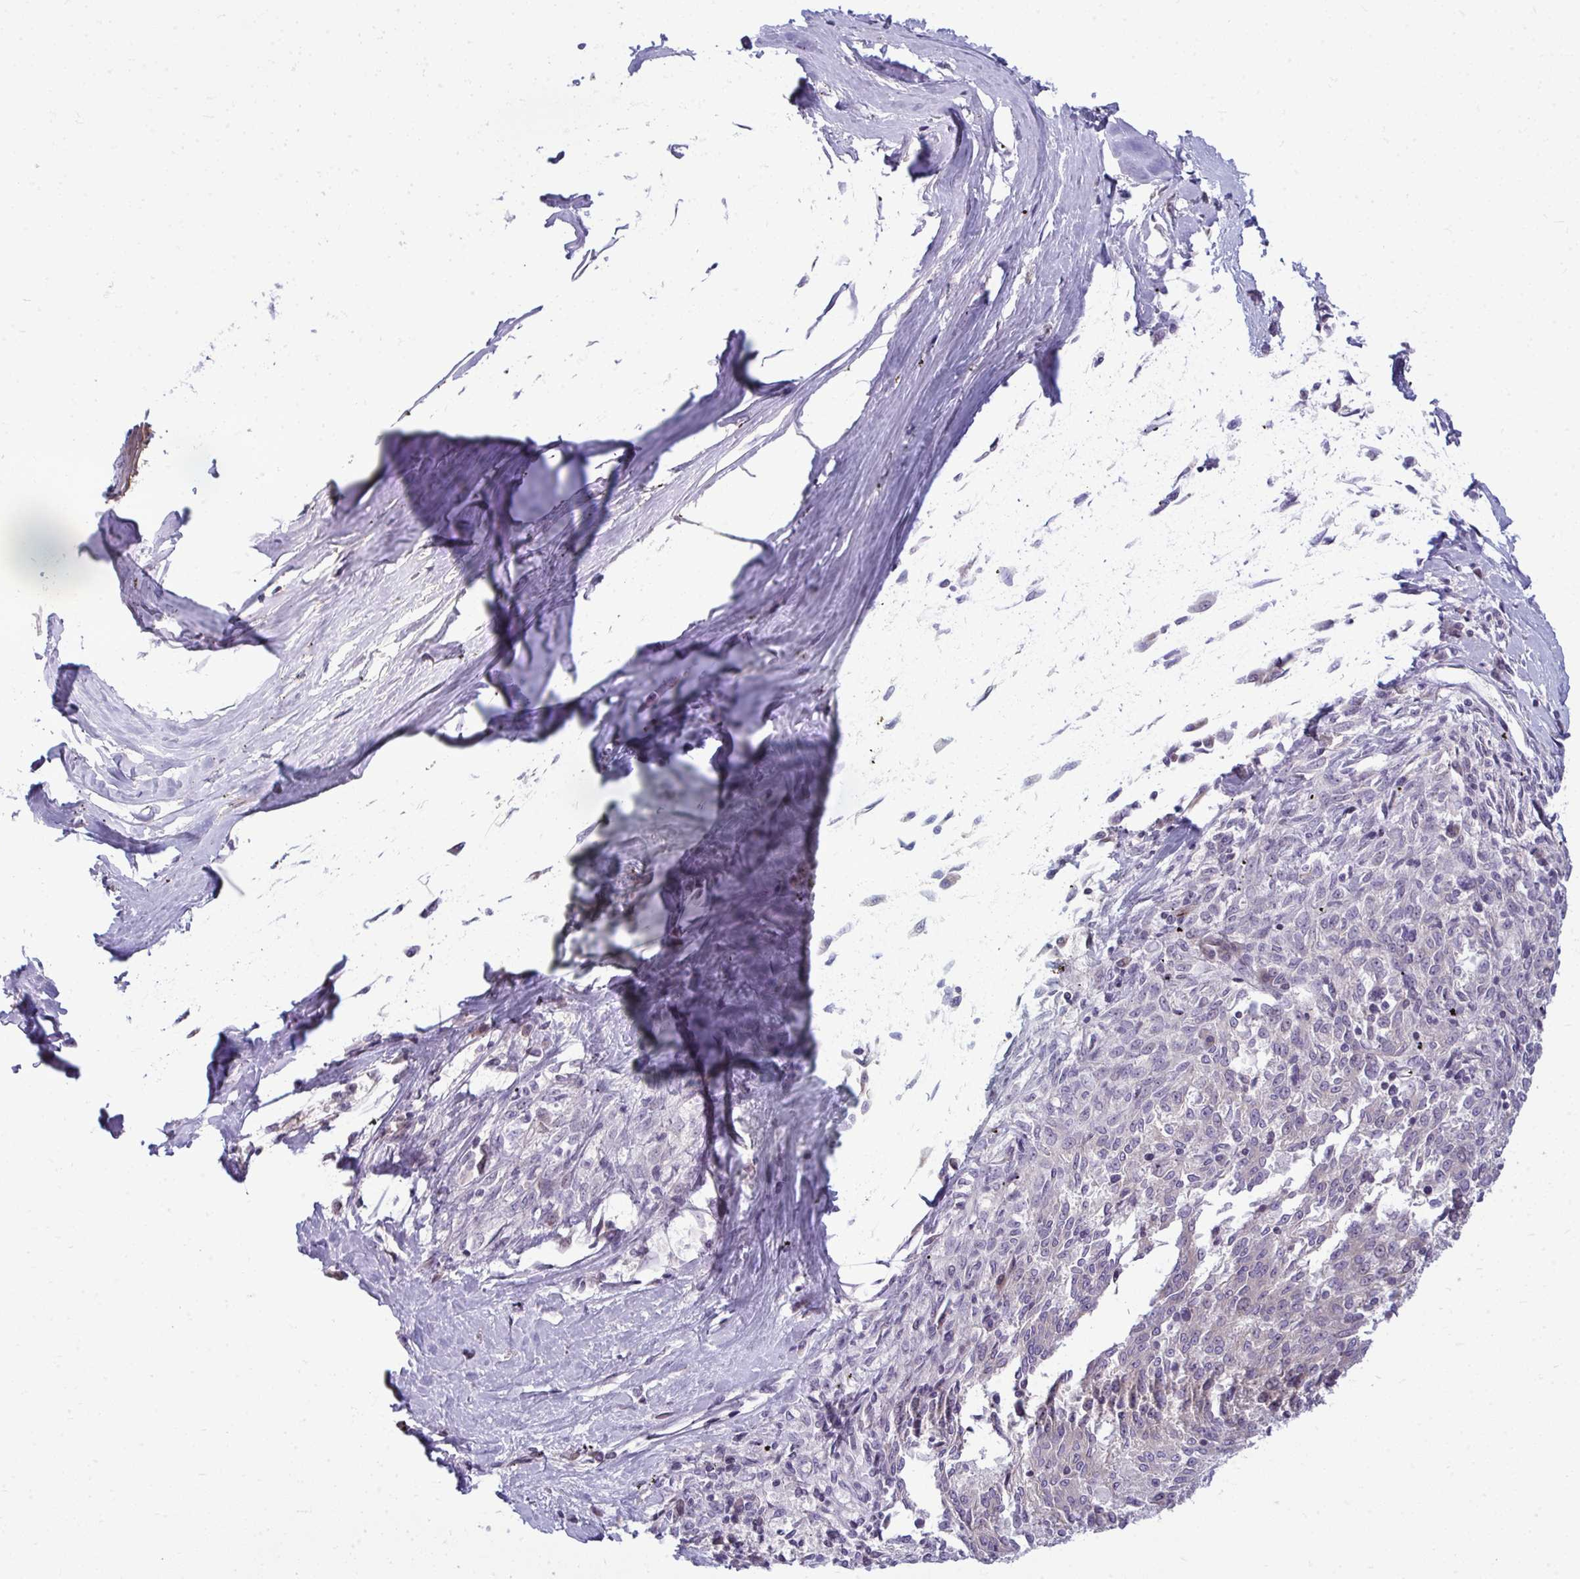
{"staining": {"intensity": "negative", "quantity": "none", "location": "none"}, "tissue": "melanoma", "cell_type": "Tumor cells", "image_type": "cancer", "snomed": [{"axis": "morphology", "description": "Malignant melanoma, NOS"}, {"axis": "topography", "description": "Skin"}], "caption": "The immunohistochemistry image has no significant expression in tumor cells of melanoma tissue. (Stains: DAB (3,3'-diaminobenzidine) immunohistochemistry with hematoxylin counter stain, Microscopy: brightfield microscopy at high magnification).", "gene": "SLC14A1", "patient": {"sex": "female", "age": 72}}